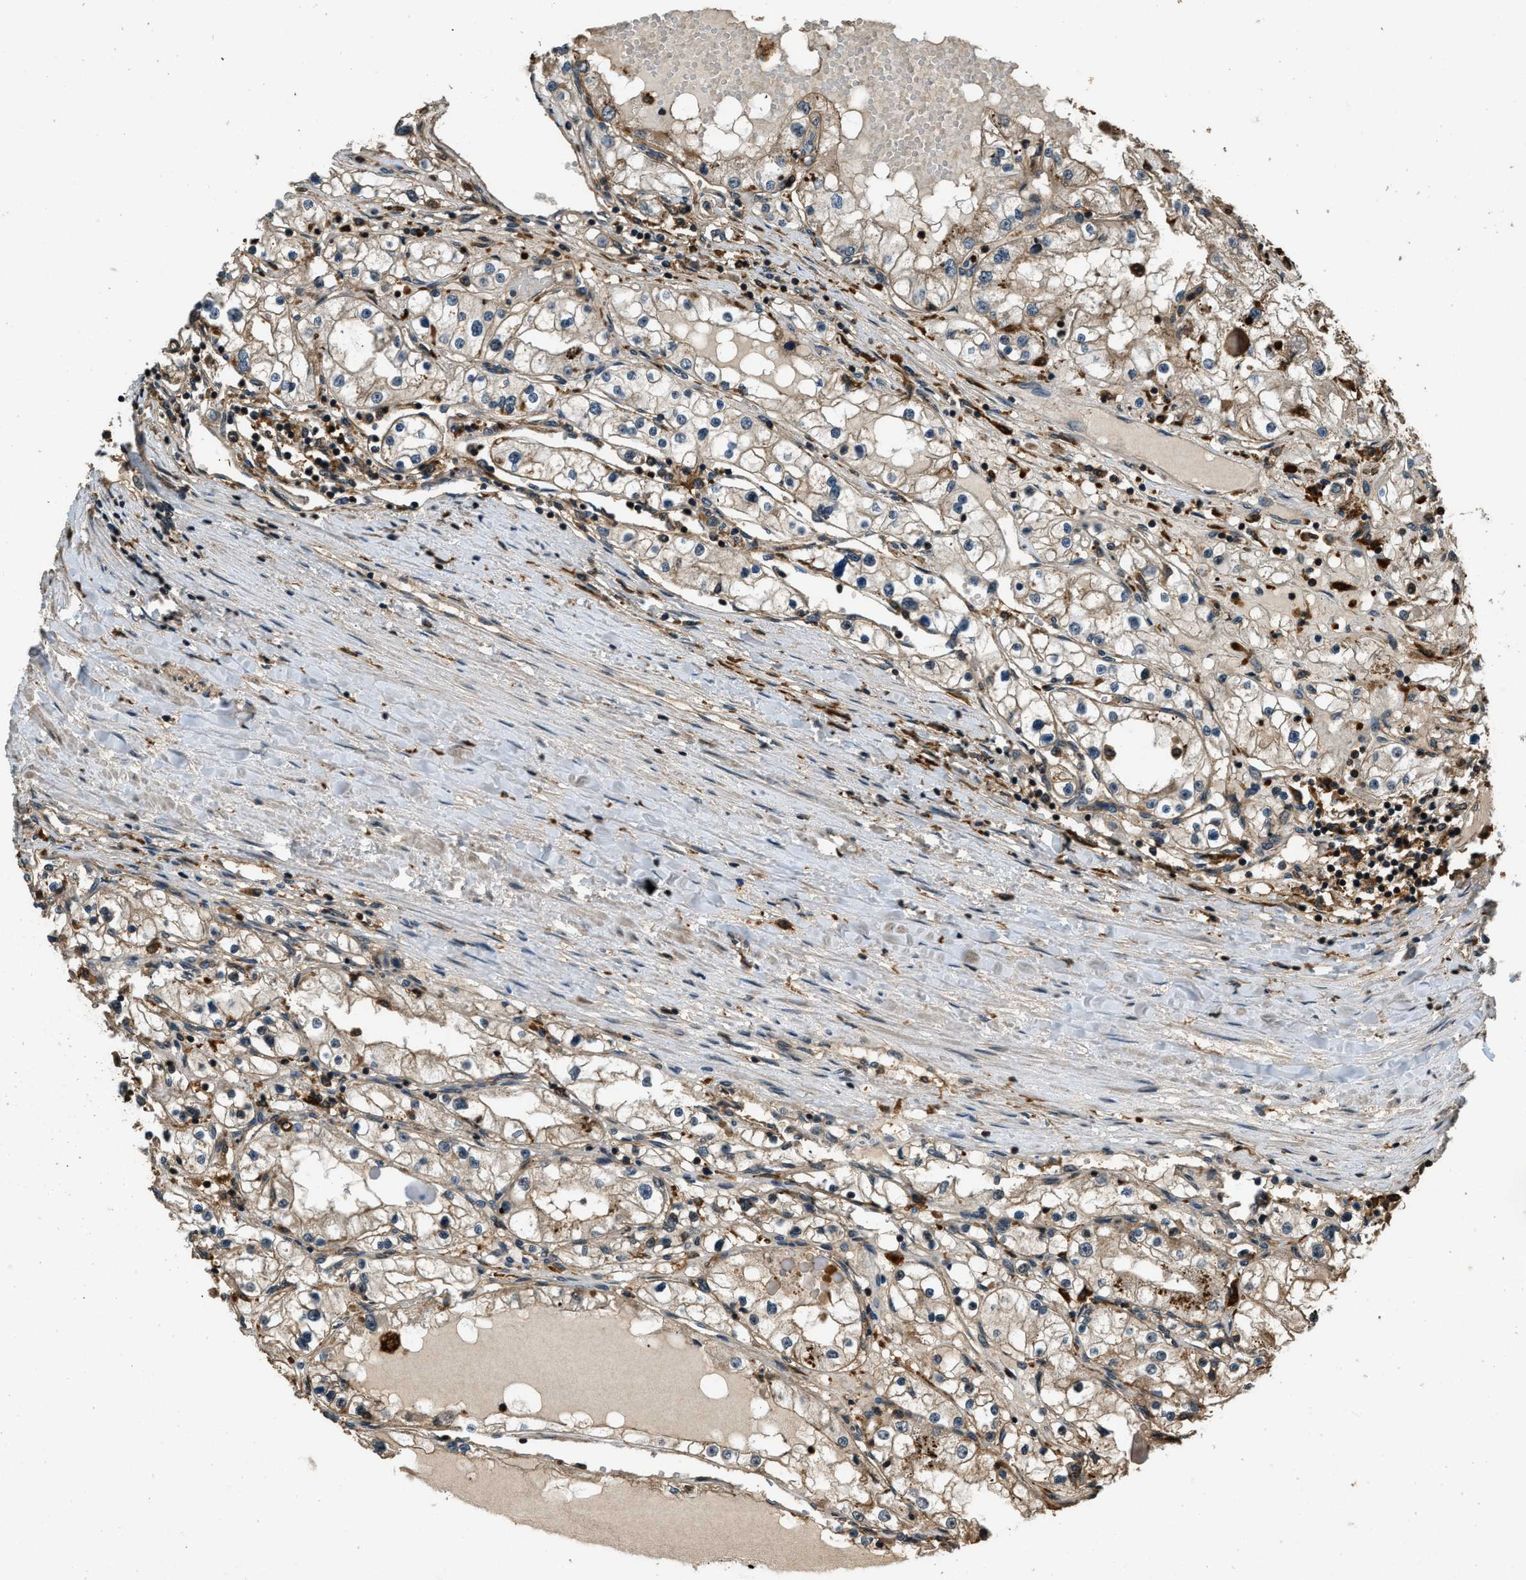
{"staining": {"intensity": "weak", "quantity": "<25%", "location": "cytoplasmic/membranous"}, "tissue": "renal cancer", "cell_type": "Tumor cells", "image_type": "cancer", "snomed": [{"axis": "morphology", "description": "Adenocarcinoma, NOS"}, {"axis": "topography", "description": "Kidney"}], "caption": "A histopathology image of human adenocarcinoma (renal) is negative for staining in tumor cells.", "gene": "RAP2A", "patient": {"sex": "male", "age": 68}}